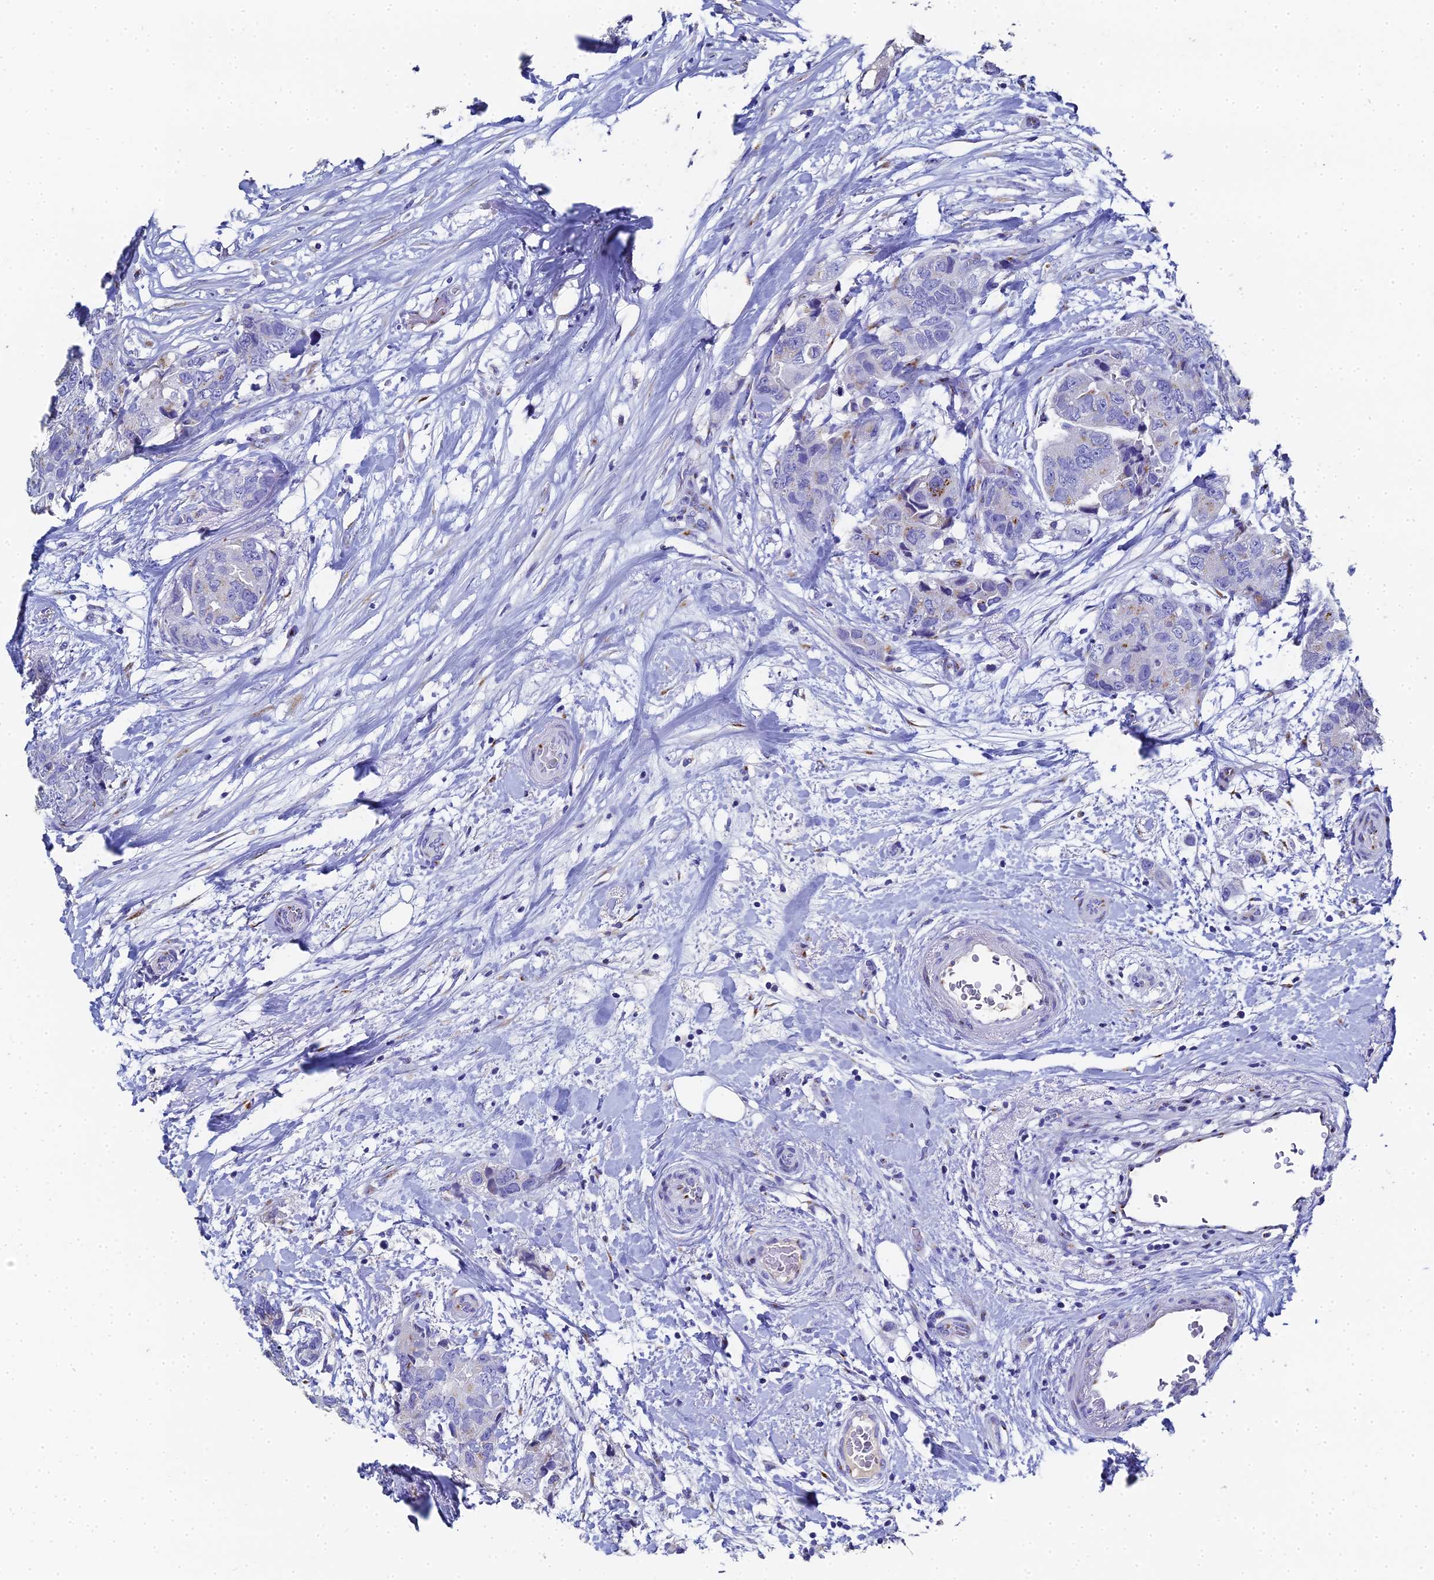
{"staining": {"intensity": "weak", "quantity": "<25%", "location": "cytoplasmic/membranous"}, "tissue": "breast cancer", "cell_type": "Tumor cells", "image_type": "cancer", "snomed": [{"axis": "morphology", "description": "Duct carcinoma"}, {"axis": "topography", "description": "Breast"}], "caption": "Photomicrograph shows no protein positivity in tumor cells of infiltrating ductal carcinoma (breast) tissue.", "gene": "ENSG00000268674", "patient": {"sex": "female", "age": 62}}